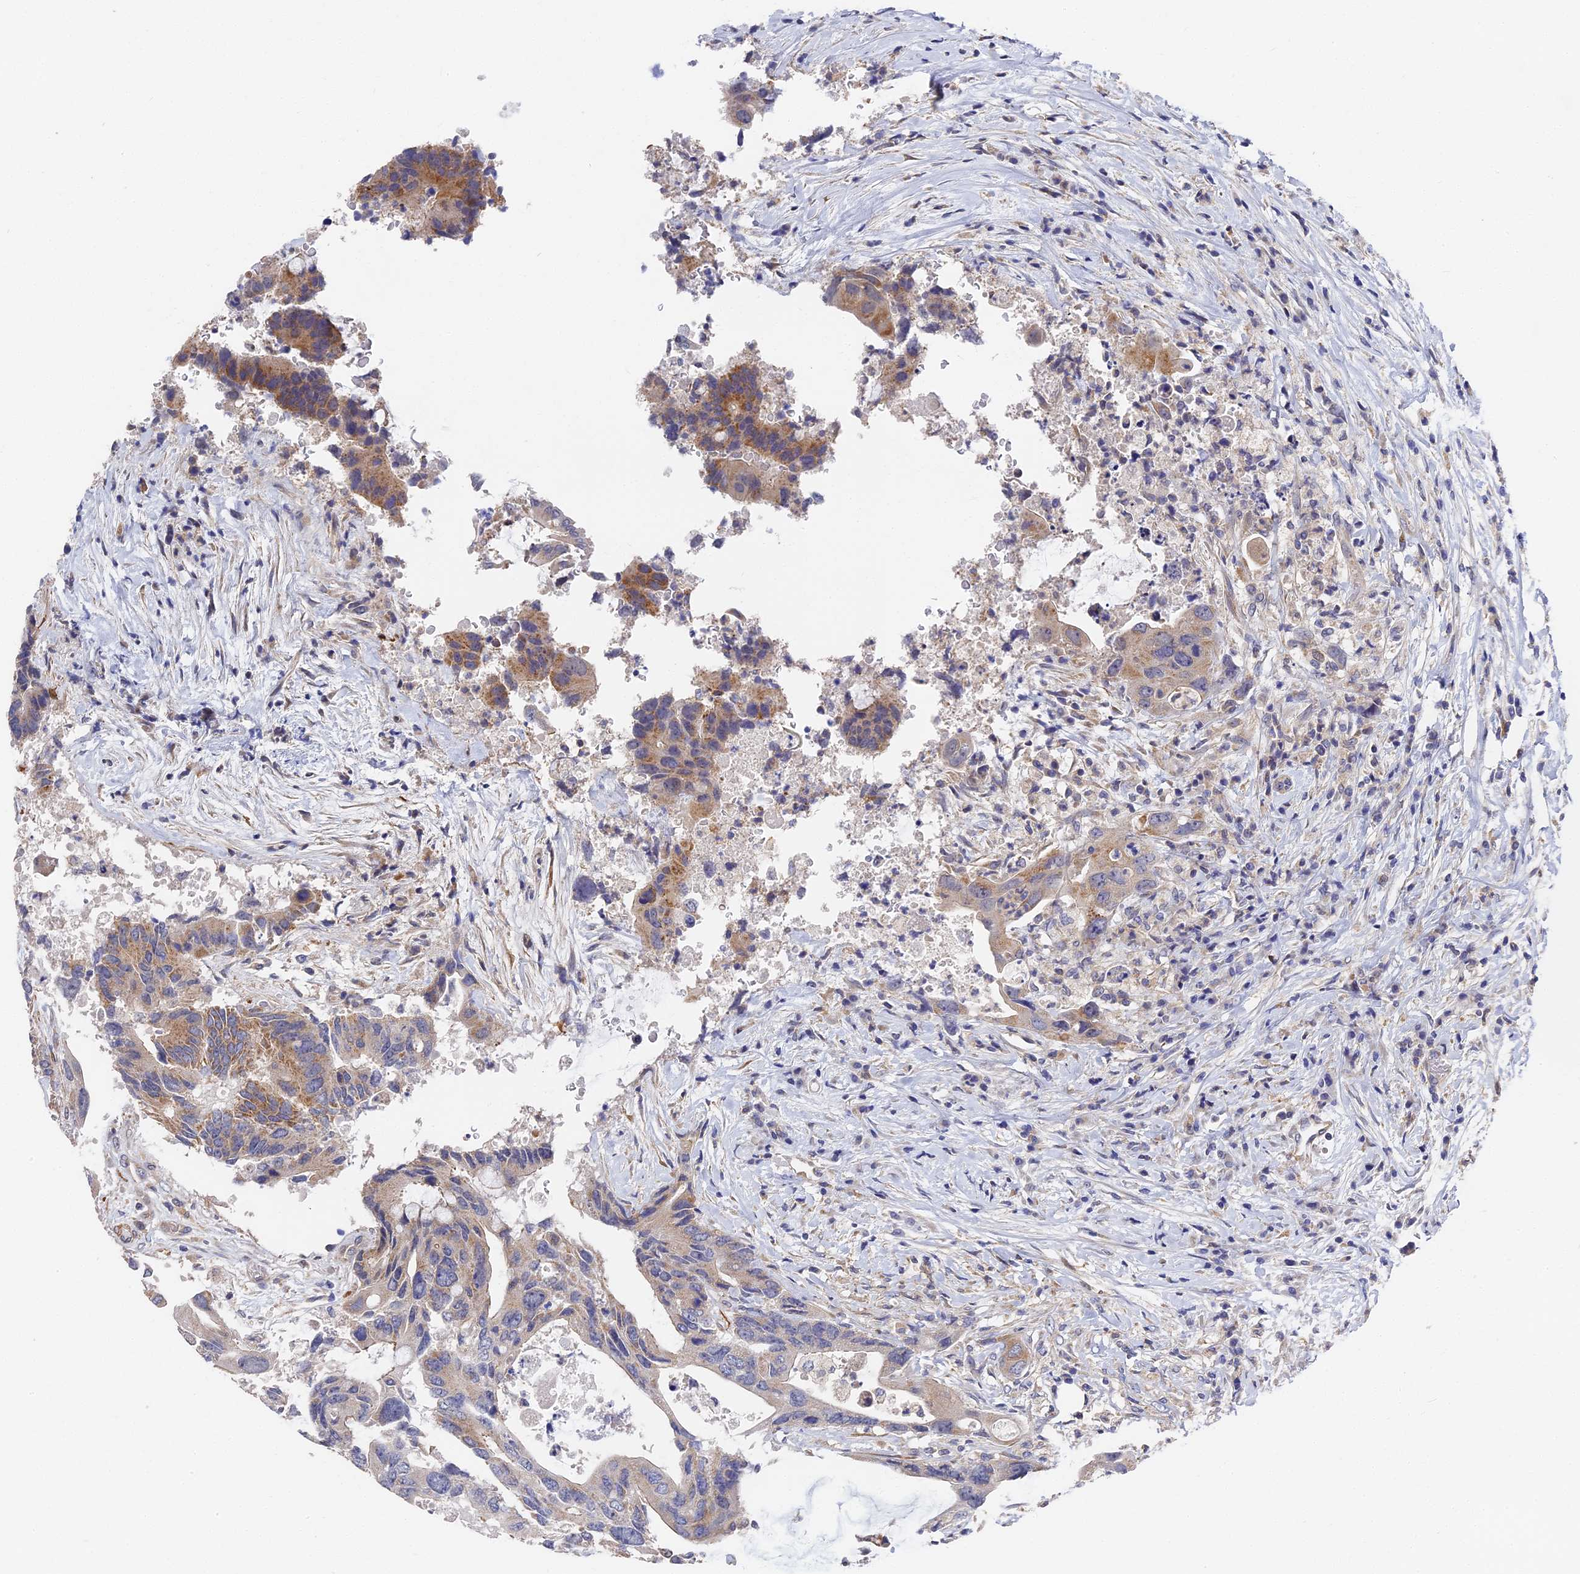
{"staining": {"intensity": "moderate", "quantity": "<25%", "location": "cytoplasmic/membranous"}, "tissue": "colorectal cancer", "cell_type": "Tumor cells", "image_type": "cancer", "snomed": [{"axis": "morphology", "description": "Adenocarcinoma, NOS"}, {"axis": "topography", "description": "Colon"}], "caption": "Protein staining reveals moderate cytoplasmic/membranous positivity in about <25% of tumor cells in adenocarcinoma (colorectal). (Brightfield microscopy of DAB IHC at high magnification).", "gene": "CCDC113", "patient": {"sex": "male", "age": 71}}